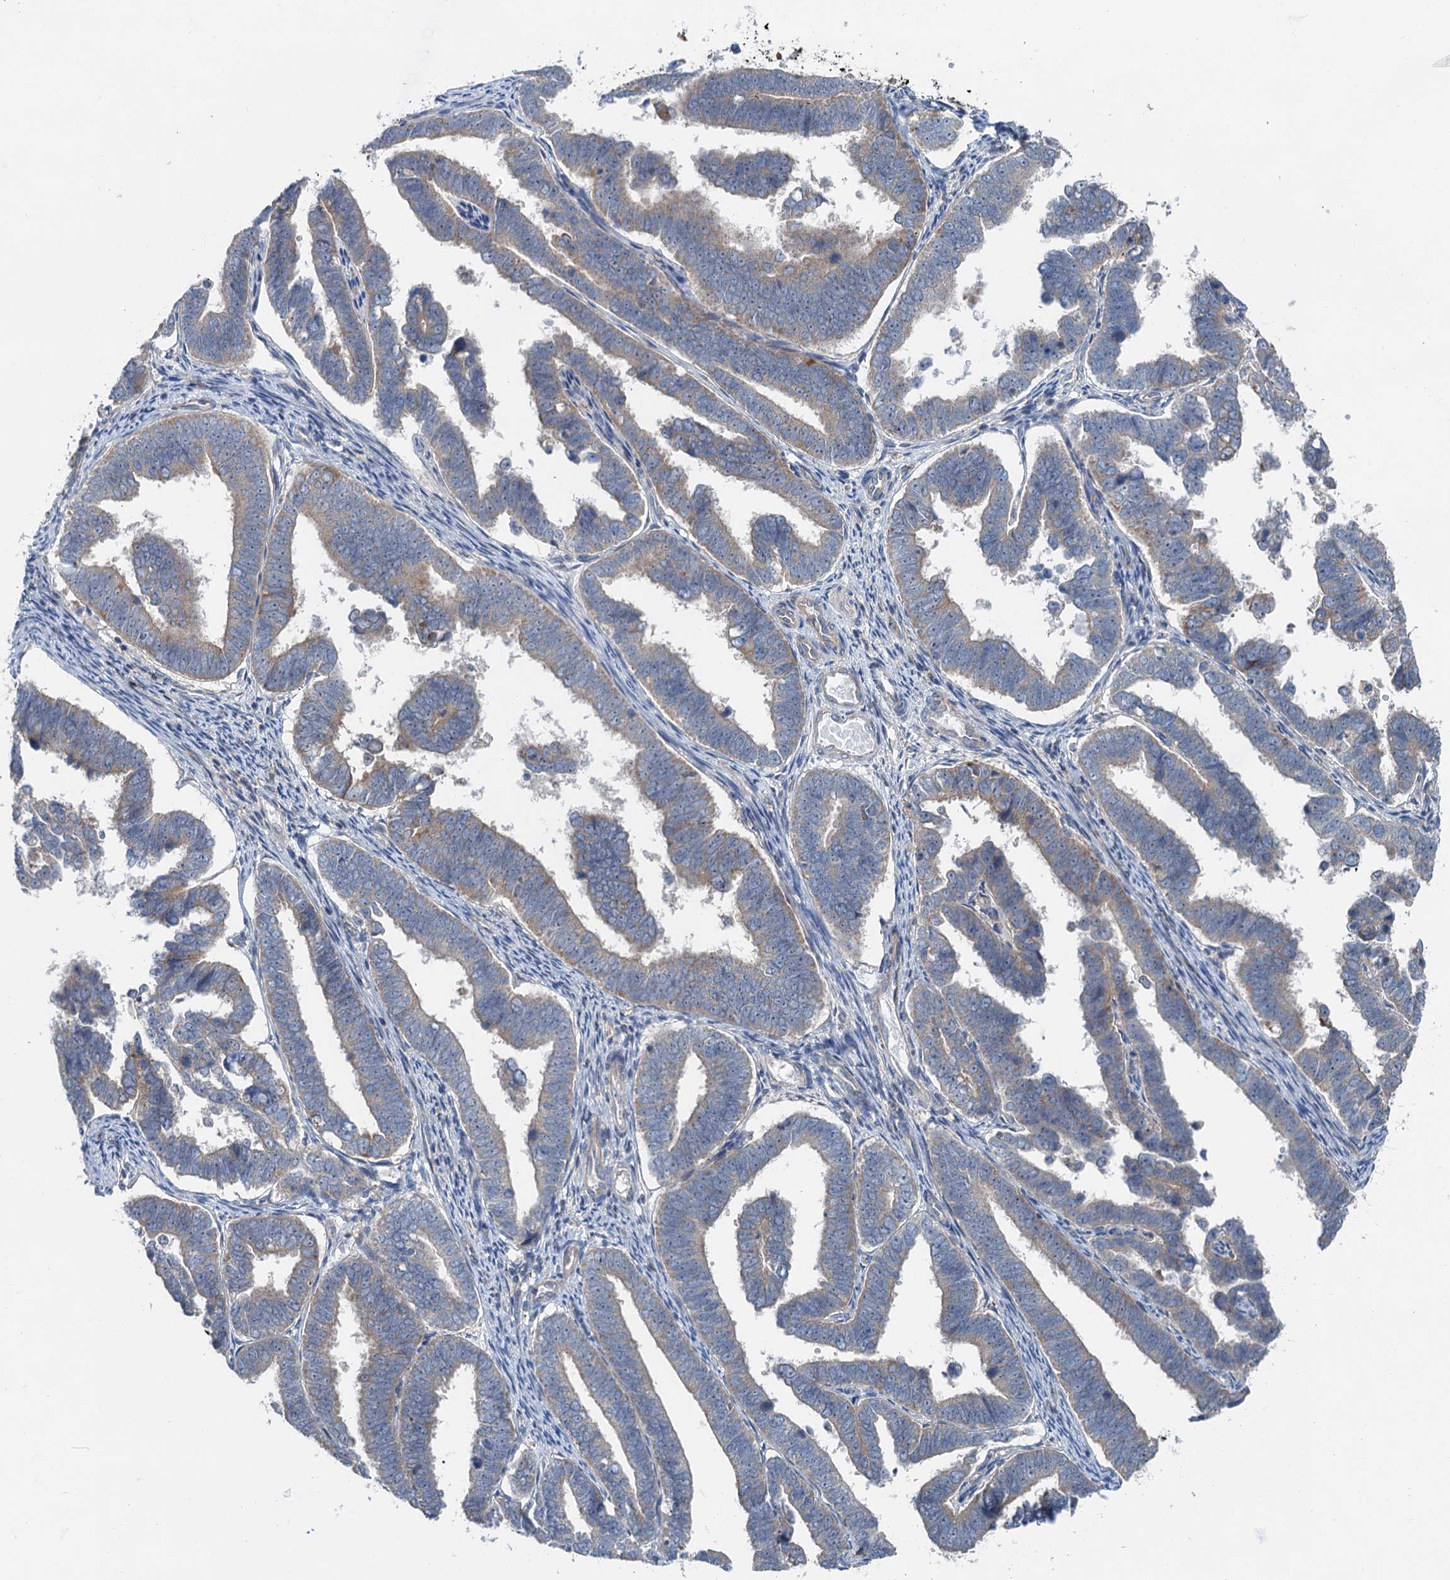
{"staining": {"intensity": "weak", "quantity": "25%-75%", "location": "cytoplasmic/membranous"}, "tissue": "endometrial cancer", "cell_type": "Tumor cells", "image_type": "cancer", "snomed": [{"axis": "morphology", "description": "Adenocarcinoma, NOS"}, {"axis": "topography", "description": "Endometrium"}], "caption": "Immunohistochemical staining of human endometrial adenocarcinoma demonstrates low levels of weak cytoplasmic/membranous expression in approximately 25%-75% of tumor cells. The staining is performed using DAB brown chromogen to label protein expression. The nuclei are counter-stained blue using hematoxylin.", "gene": "ANKRD26", "patient": {"sex": "female", "age": 75}}